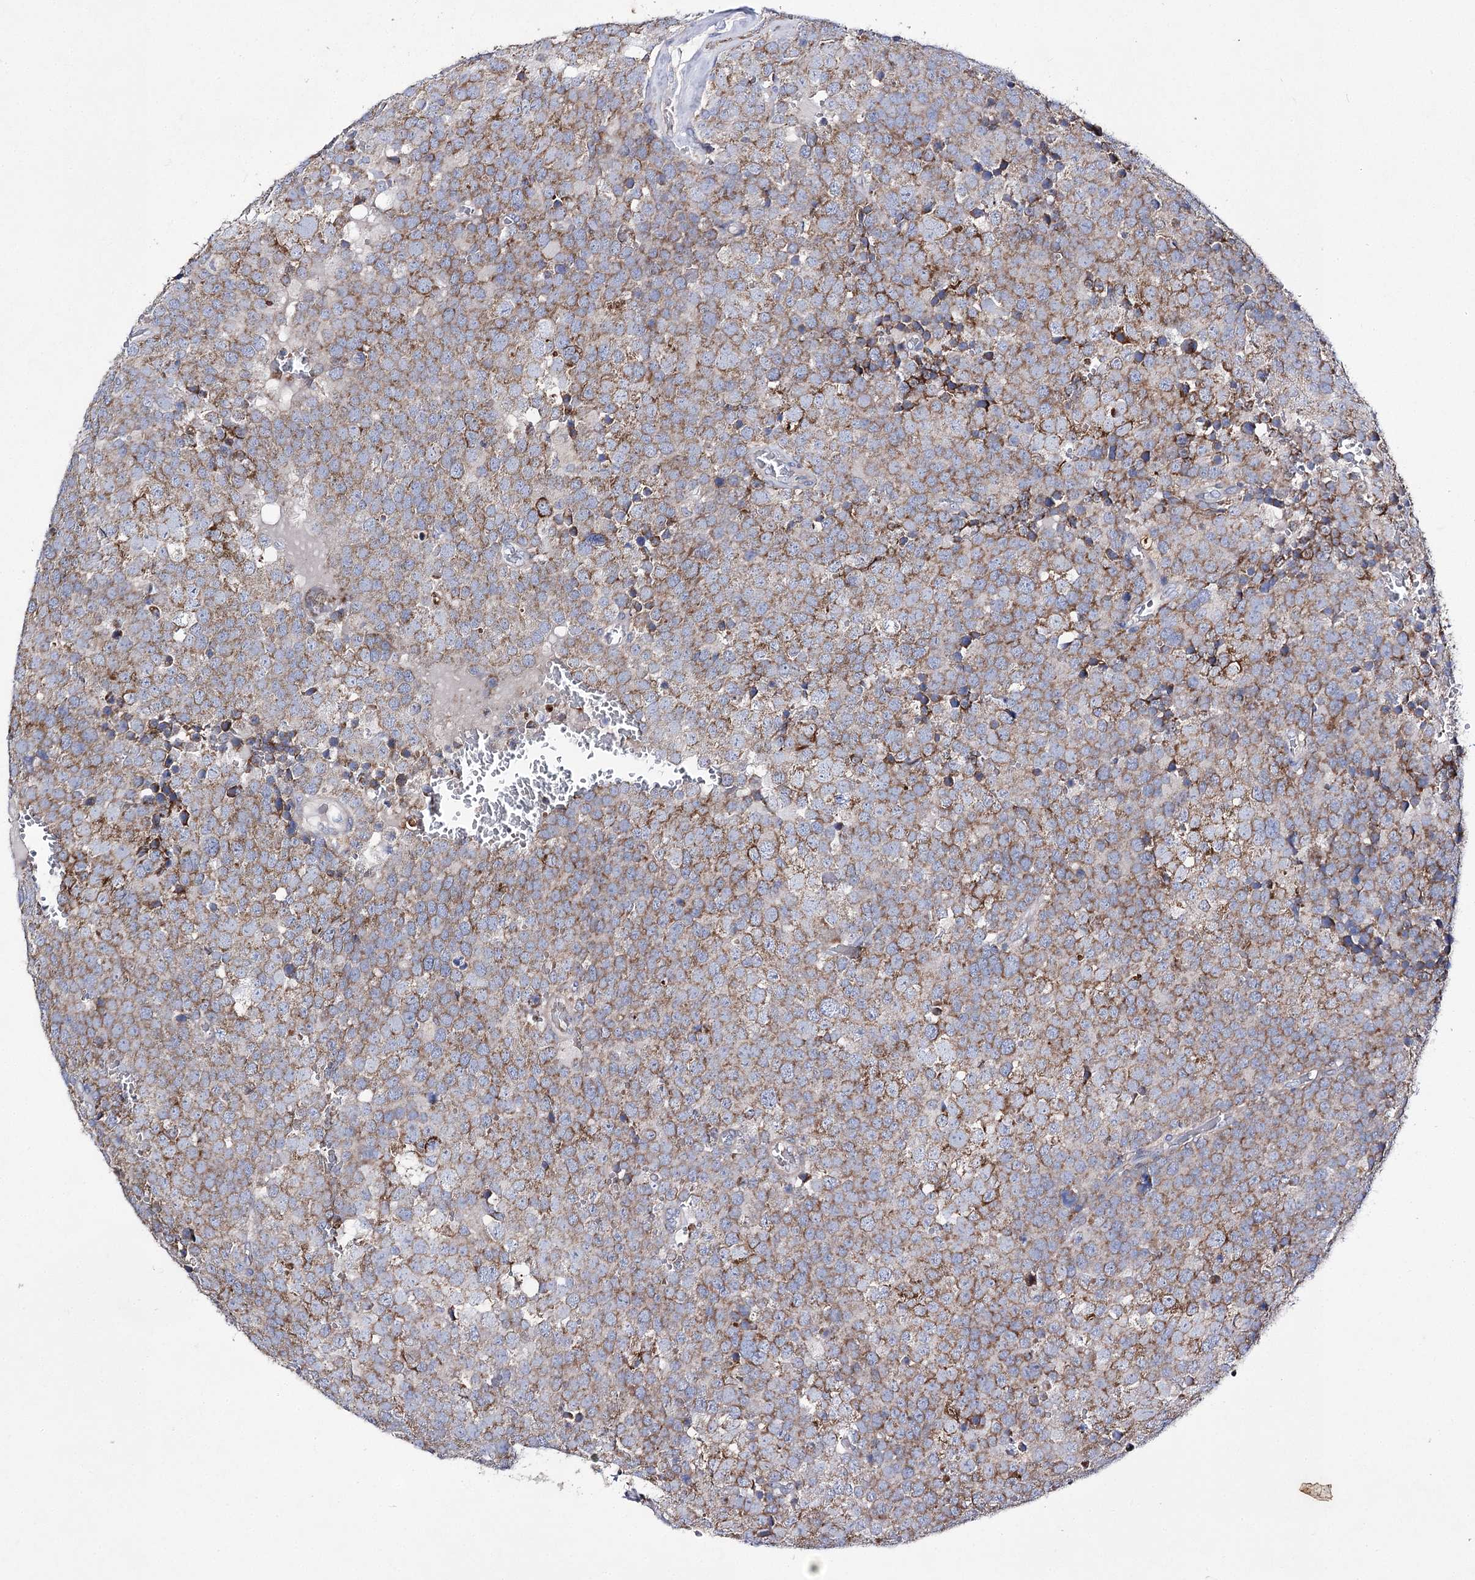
{"staining": {"intensity": "moderate", "quantity": ">75%", "location": "cytoplasmic/membranous"}, "tissue": "testis cancer", "cell_type": "Tumor cells", "image_type": "cancer", "snomed": [{"axis": "morphology", "description": "Seminoma, NOS"}, {"axis": "topography", "description": "Testis"}], "caption": "Testis cancer stained for a protein displays moderate cytoplasmic/membranous positivity in tumor cells.", "gene": "COX15", "patient": {"sex": "male", "age": 71}}